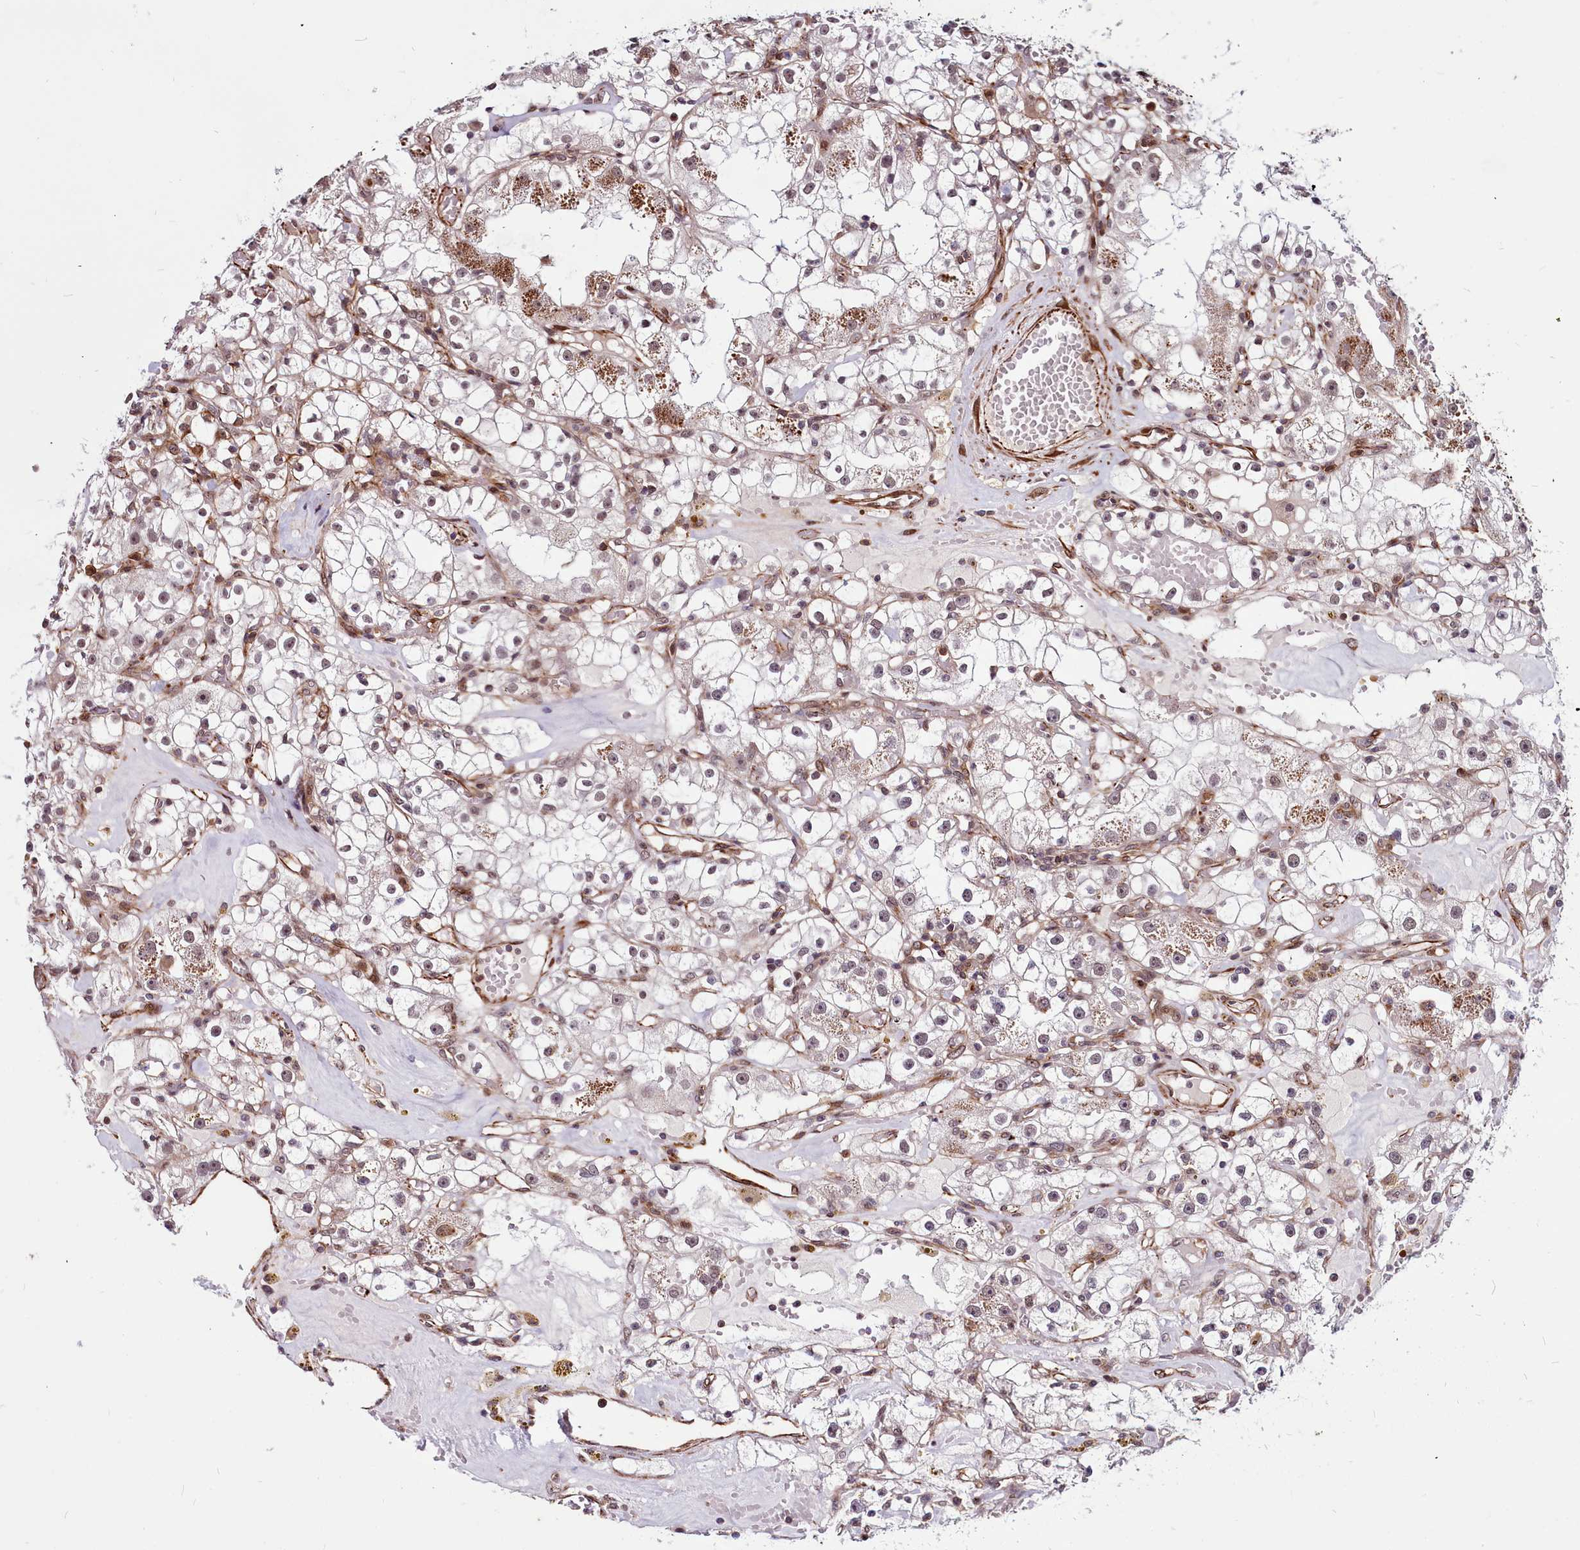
{"staining": {"intensity": "weak", "quantity": "<25%", "location": "nuclear"}, "tissue": "renal cancer", "cell_type": "Tumor cells", "image_type": "cancer", "snomed": [{"axis": "morphology", "description": "Adenocarcinoma, NOS"}, {"axis": "topography", "description": "Kidney"}], "caption": "The image reveals no staining of tumor cells in renal adenocarcinoma.", "gene": "CLK3", "patient": {"sex": "male", "age": 56}}